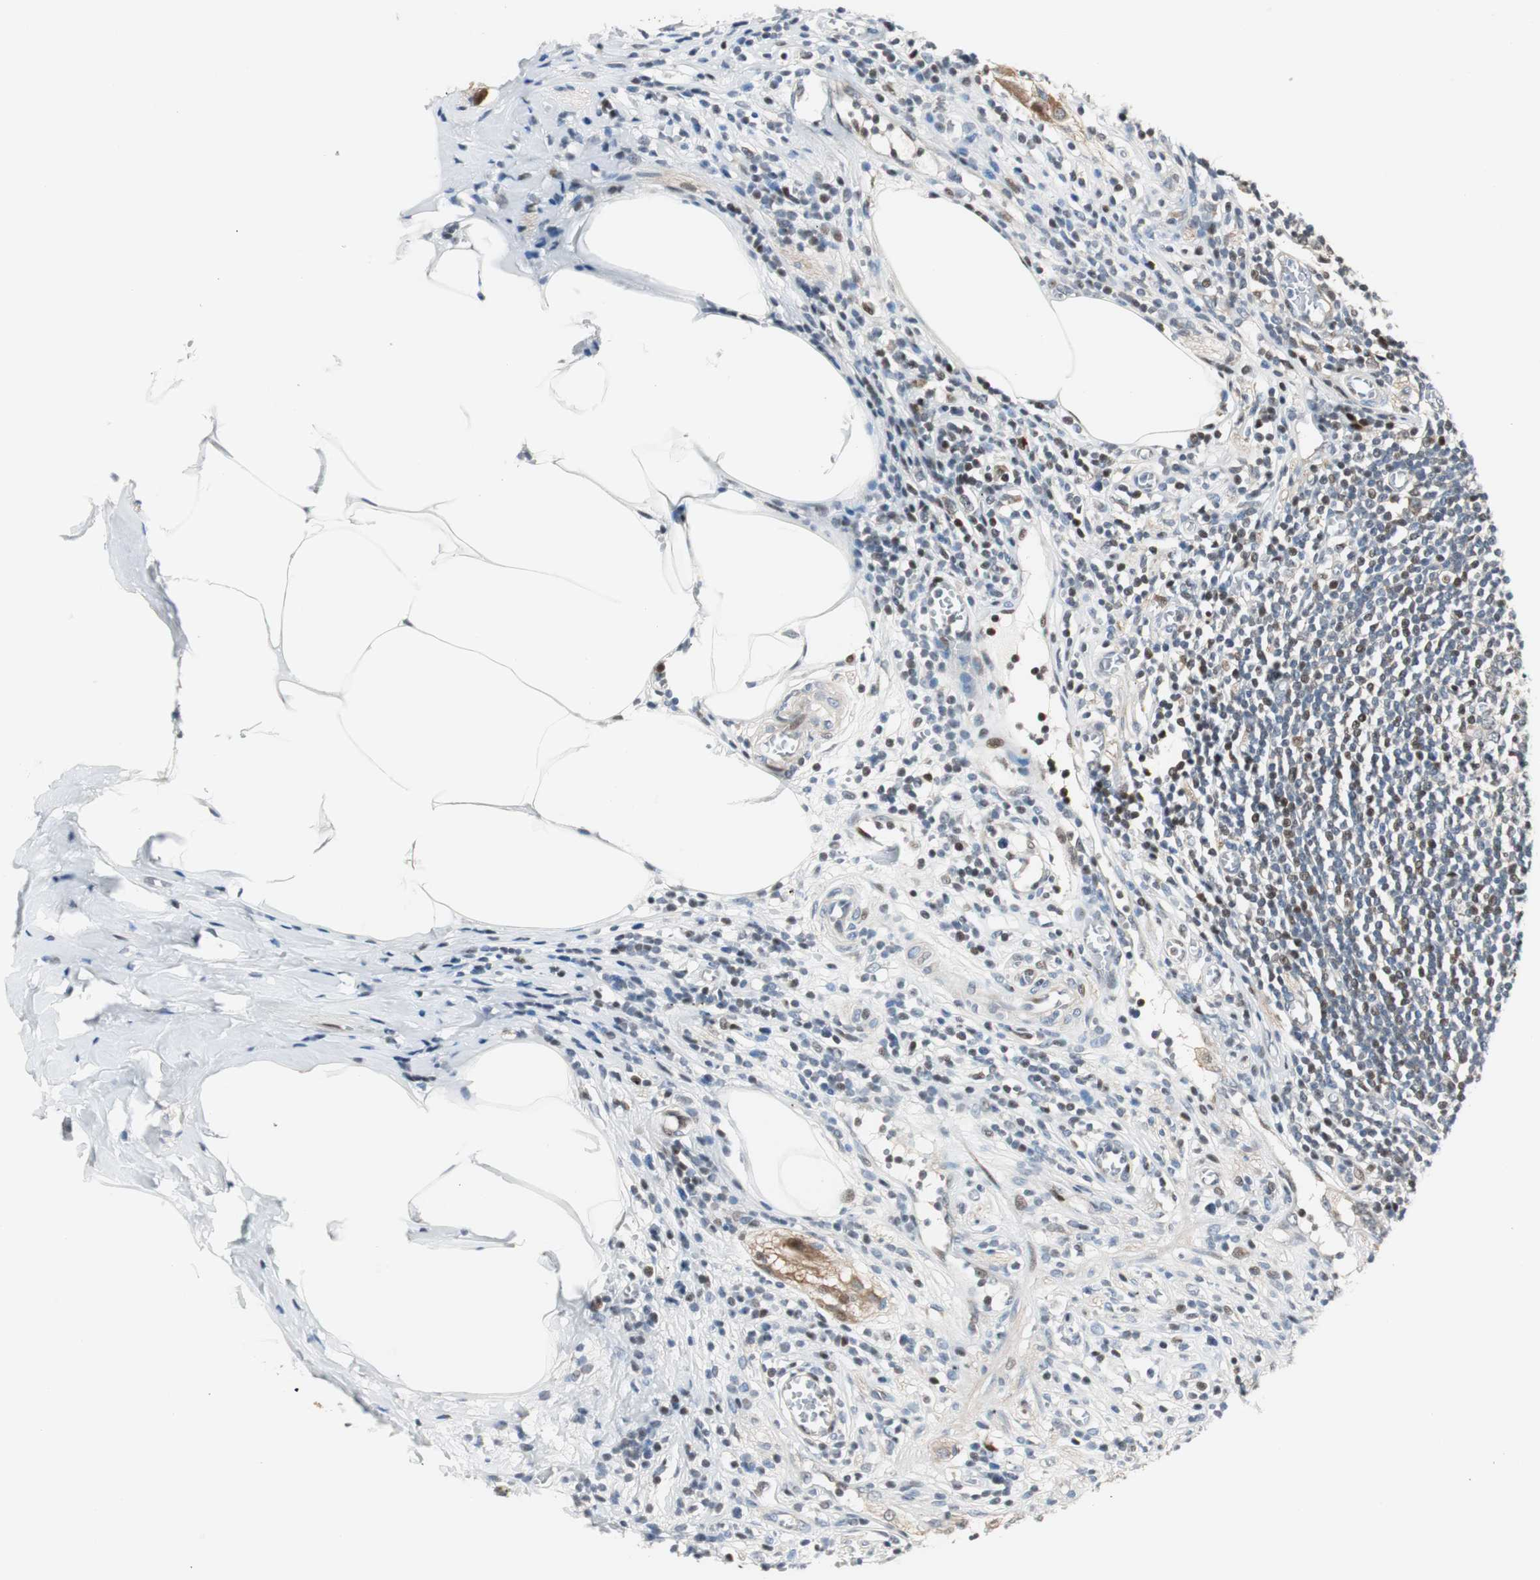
{"staining": {"intensity": "moderate", "quantity": "<25%", "location": "nuclear"}, "tissue": "appendix", "cell_type": "Glandular cells", "image_type": "normal", "snomed": [{"axis": "morphology", "description": "Normal tissue, NOS"}, {"axis": "morphology", "description": "Inflammation, NOS"}, {"axis": "topography", "description": "Appendix"}], "caption": "High-power microscopy captured an immunohistochemistry (IHC) micrograph of benign appendix, revealing moderate nuclear expression in about <25% of glandular cells. The protein of interest is shown in brown color, while the nuclei are stained blue.", "gene": "RAD1", "patient": {"sex": "male", "age": 46}}